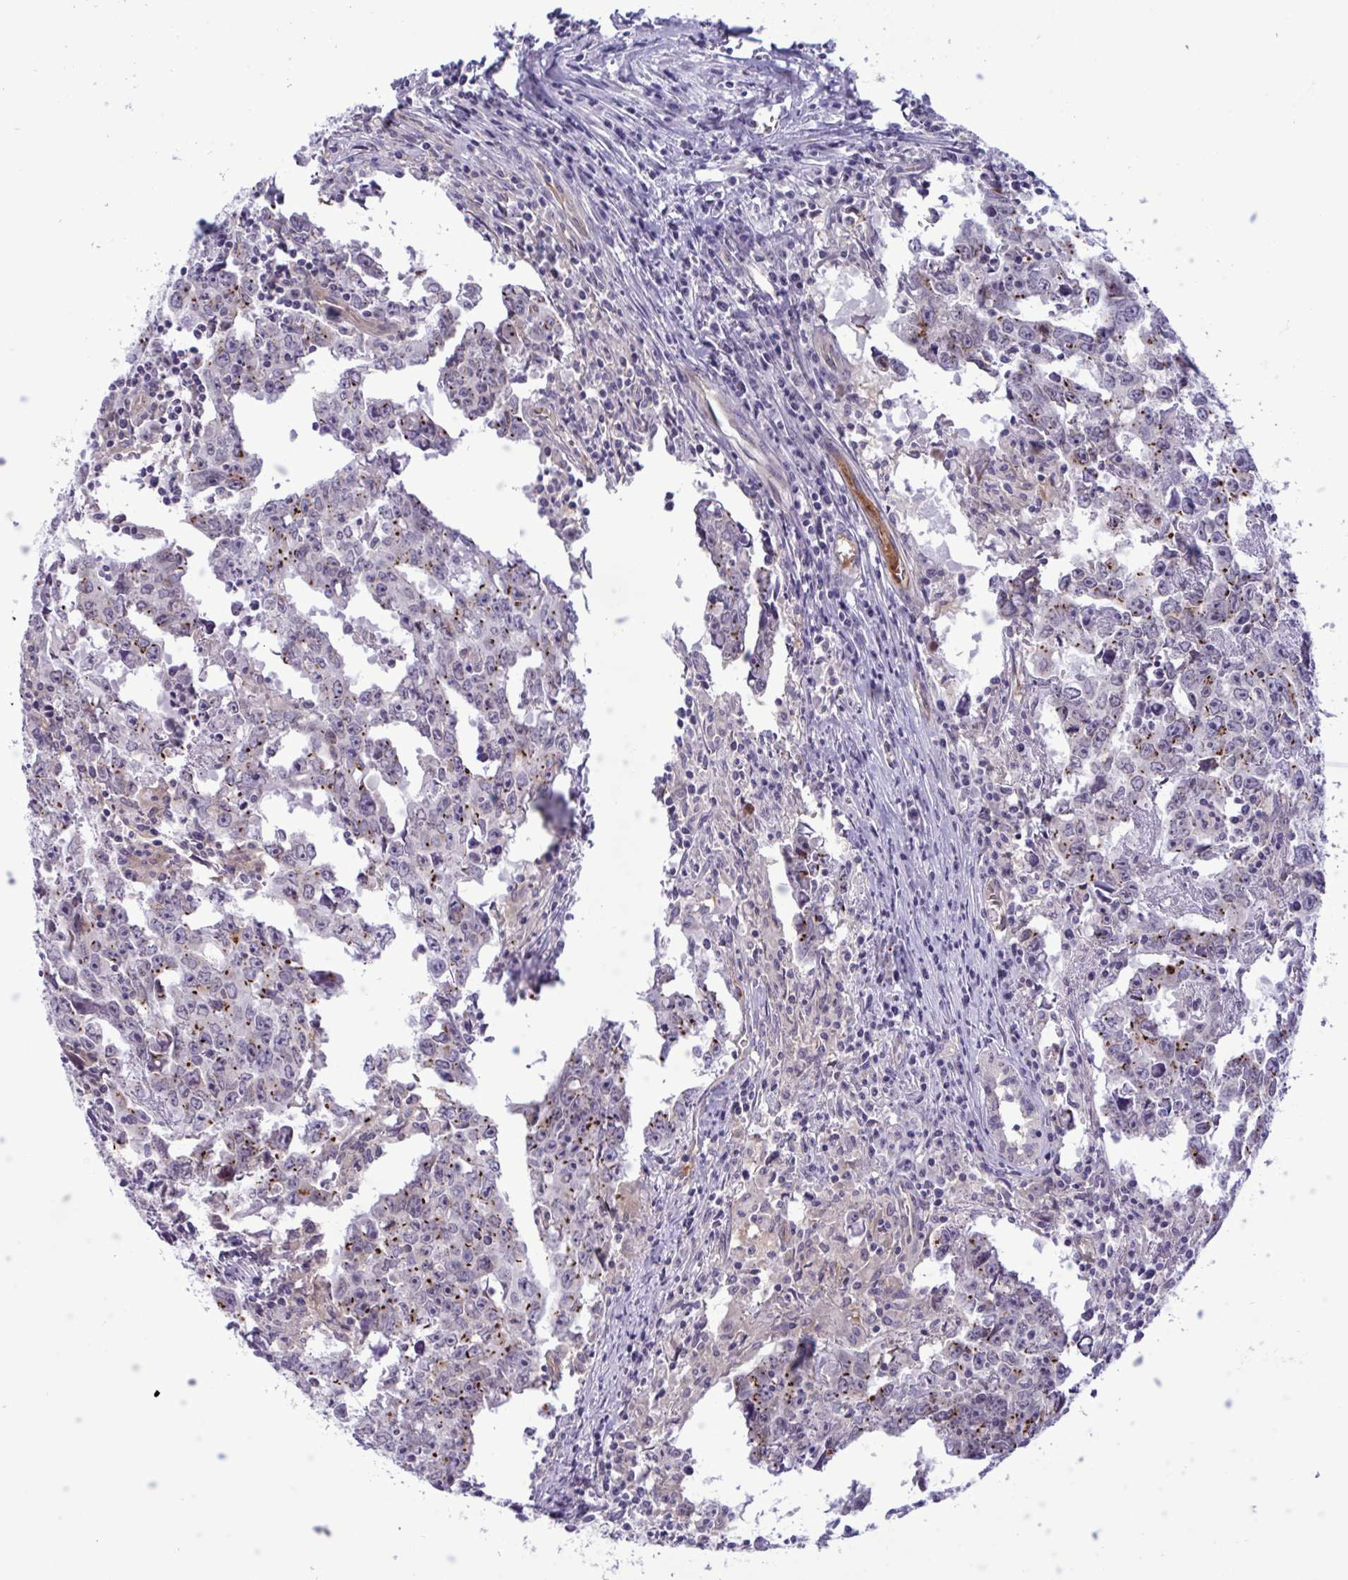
{"staining": {"intensity": "weak", "quantity": "25%-75%", "location": "cytoplasmic/membranous"}, "tissue": "testis cancer", "cell_type": "Tumor cells", "image_type": "cancer", "snomed": [{"axis": "morphology", "description": "Carcinoma, Embryonal, NOS"}, {"axis": "topography", "description": "Testis"}], "caption": "DAB immunohistochemical staining of human embryonal carcinoma (testis) reveals weak cytoplasmic/membranous protein positivity in about 25%-75% of tumor cells.", "gene": "DOCK11", "patient": {"sex": "male", "age": 22}}